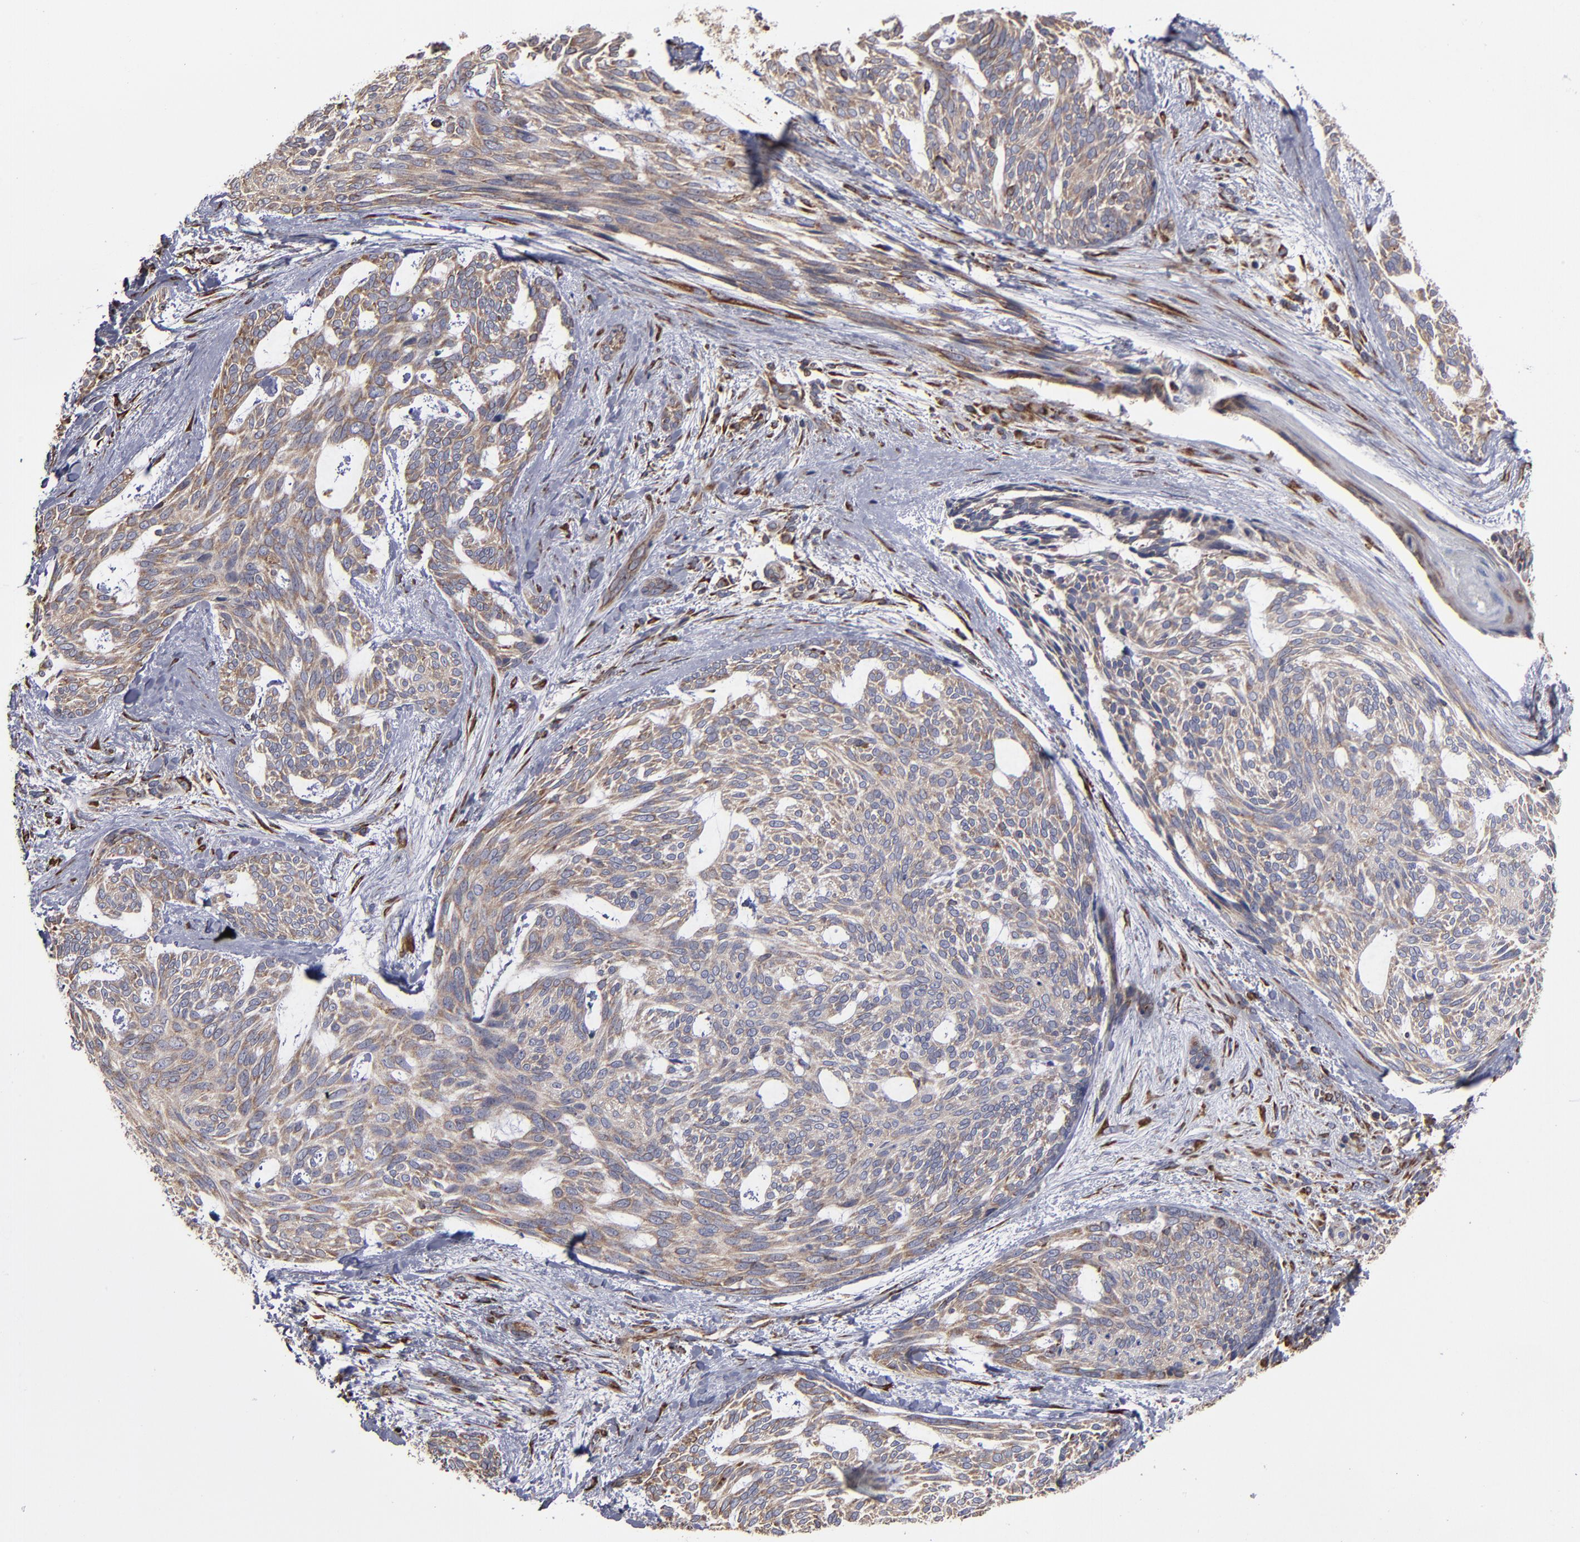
{"staining": {"intensity": "moderate", "quantity": ">75%", "location": "cytoplasmic/membranous"}, "tissue": "skin cancer", "cell_type": "Tumor cells", "image_type": "cancer", "snomed": [{"axis": "morphology", "description": "Normal tissue, NOS"}, {"axis": "morphology", "description": "Basal cell carcinoma"}, {"axis": "topography", "description": "Skin"}], "caption": "Protein staining demonstrates moderate cytoplasmic/membranous staining in about >75% of tumor cells in skin cancer (basal cell carcinoma).", "gene": "SND1", "patient": {"sex": "female", "age": 71}}